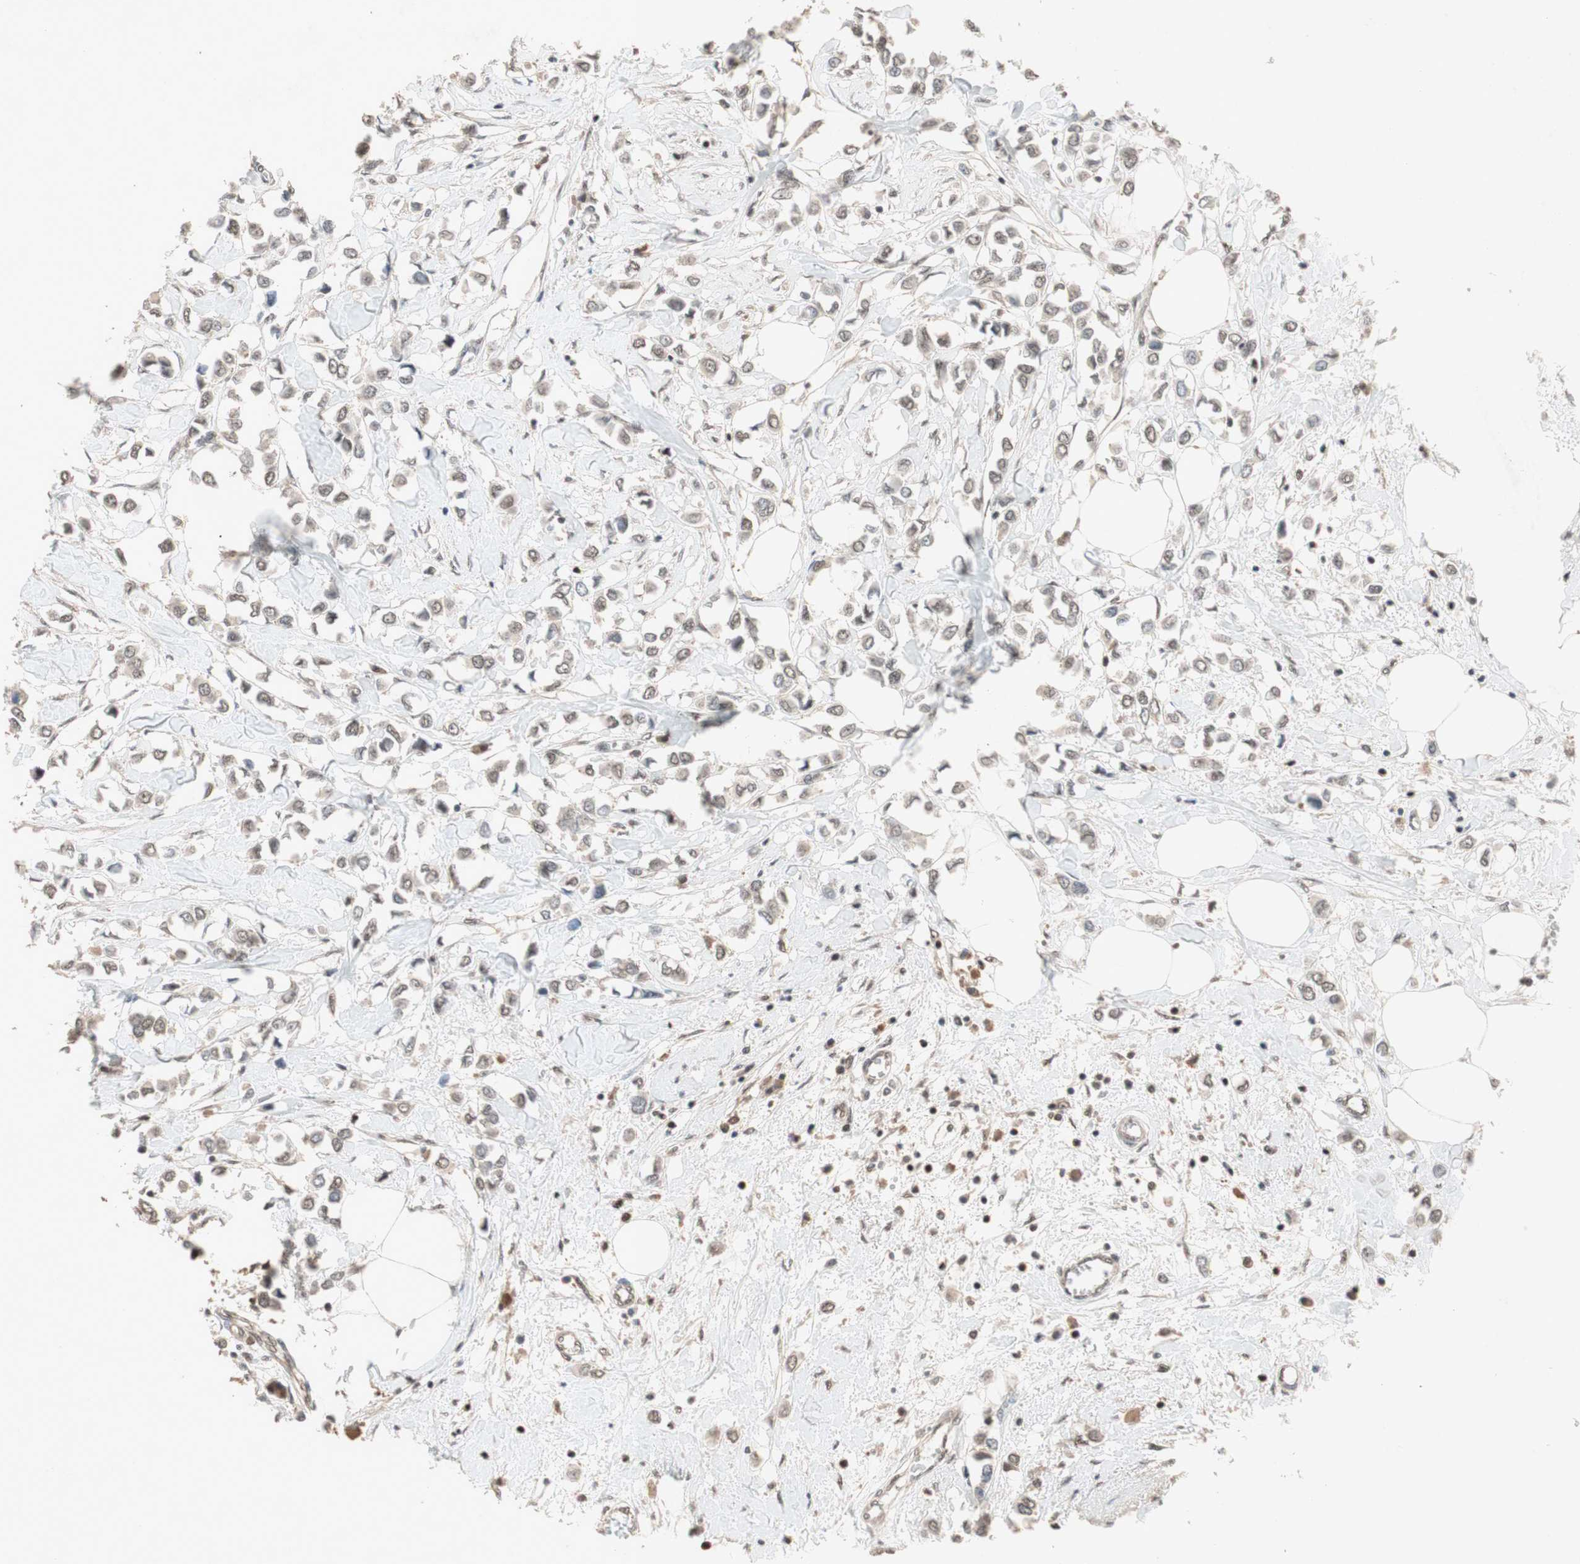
{"staining": {"intensity": "moderate", "quantity": ">75%", "location": "cytoplasmic/membranous"}, "tissue": "breast cancer", "cell_type": "Tumor cells", "image_type": "cancer", "snomed": [{"axis": "morphology", "description": "Lobular carcinoma"}, {"axis": "topography", "description": "Breast"}], "caption": "Approximately >75% of tumor cells in breast lobular carcinoma show moderate cytoplasmic/membranous protein expression as visualized by brown immunohistochemical staining.", "gene": "GART", "patient": {"sex": "female", "age": 51}}